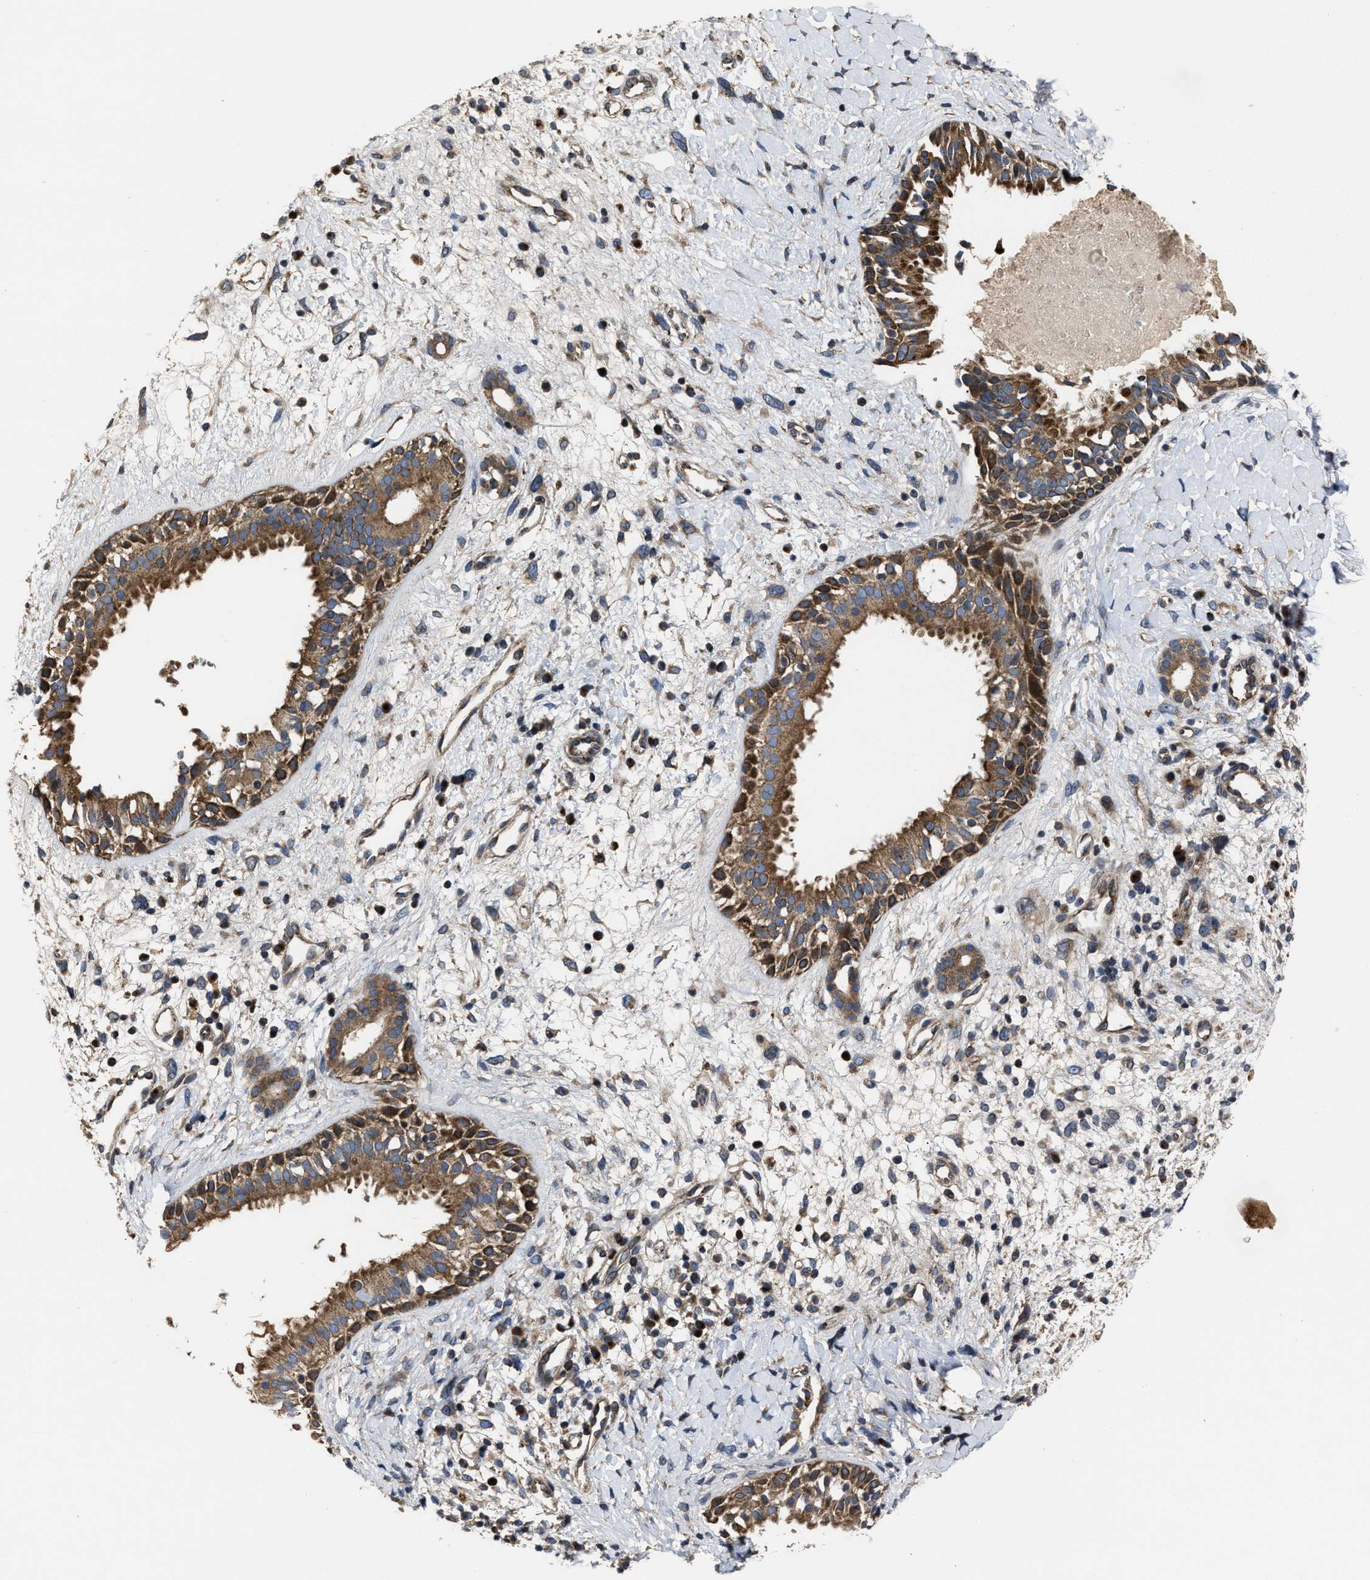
{"staining": {"intensity": "moderate", "quantity": ">75%", "location": "cytoplasmic/membranous"}, "tissue": "nasopharynx", "cell_type": "Respiratory epithelial cells", "image_type": "normal", "snomed": [{"axis": "morphology", "description": "Normal tissue, NOS"}, {"axis": "topography", "description": "Nasopharynx"}], "caption": "Nasopharynx stained for a protein (brown) shows moderate cytoplasmic/membranous positive staining in approximately >75% of respiratory epithelial cells.", "gene": "PASK", "patient": {"sex": "male", "age": 22}}